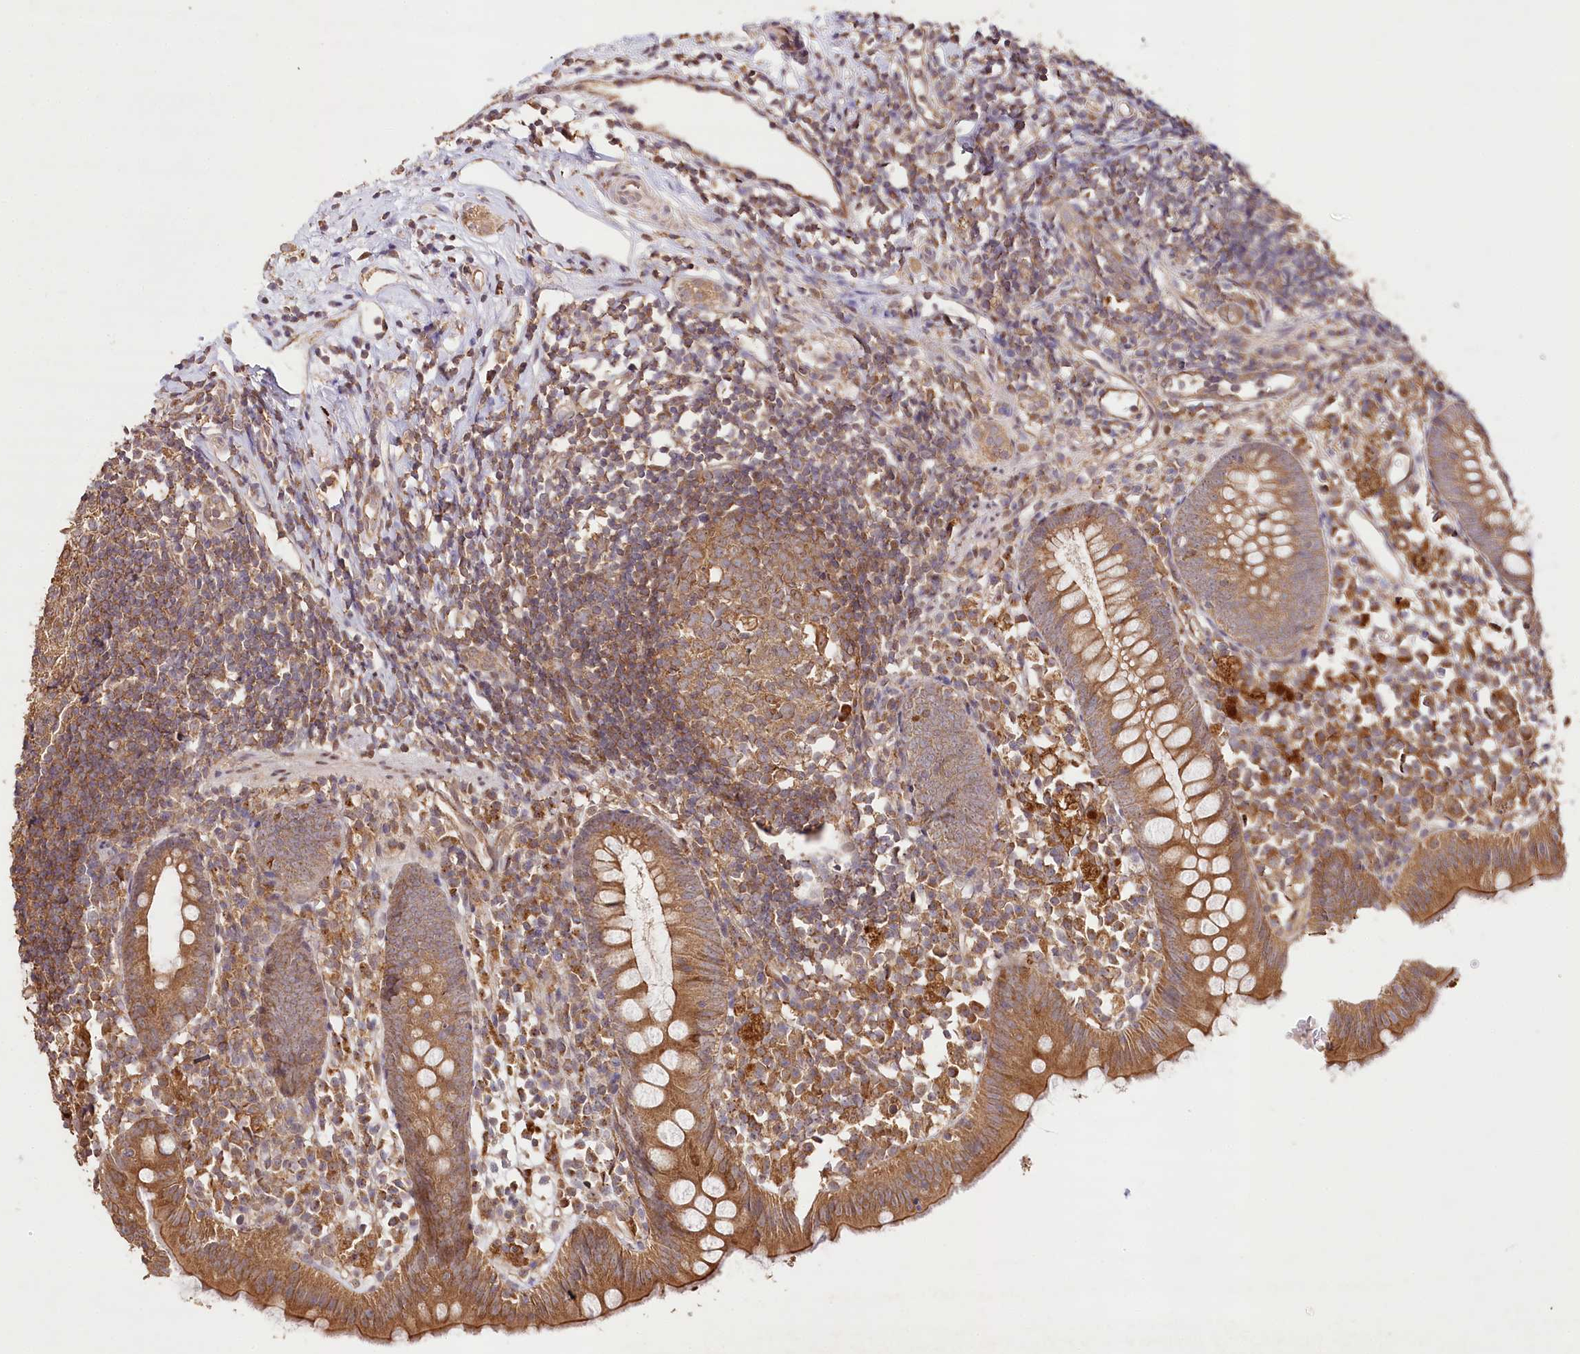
{"staining": {"intensity": "moderate", "quantity": ">75%", "location": "cytoplasmic/membranous"}, "tissue": "appendix", "cell_type": "Glandular cells", "image_type": "normal", "snomed": [{"axis": "morphology", "description": "Normal tissue, NOS"}, {"axis": "topography", "description": "Appendix"}], "caption": "High-magnification brightfield microscopy of unremarkable appendix stained with DAB (3,3'-diaminobenzidine) (brown) and counterstained with hematoxylin (blue). glandular cells exhibit moderate cytoplasmic/membranous positivity is identified in about>75% of cells.", "gene": "DMXL1", "patient": {"sex": "female", "age": 20}}